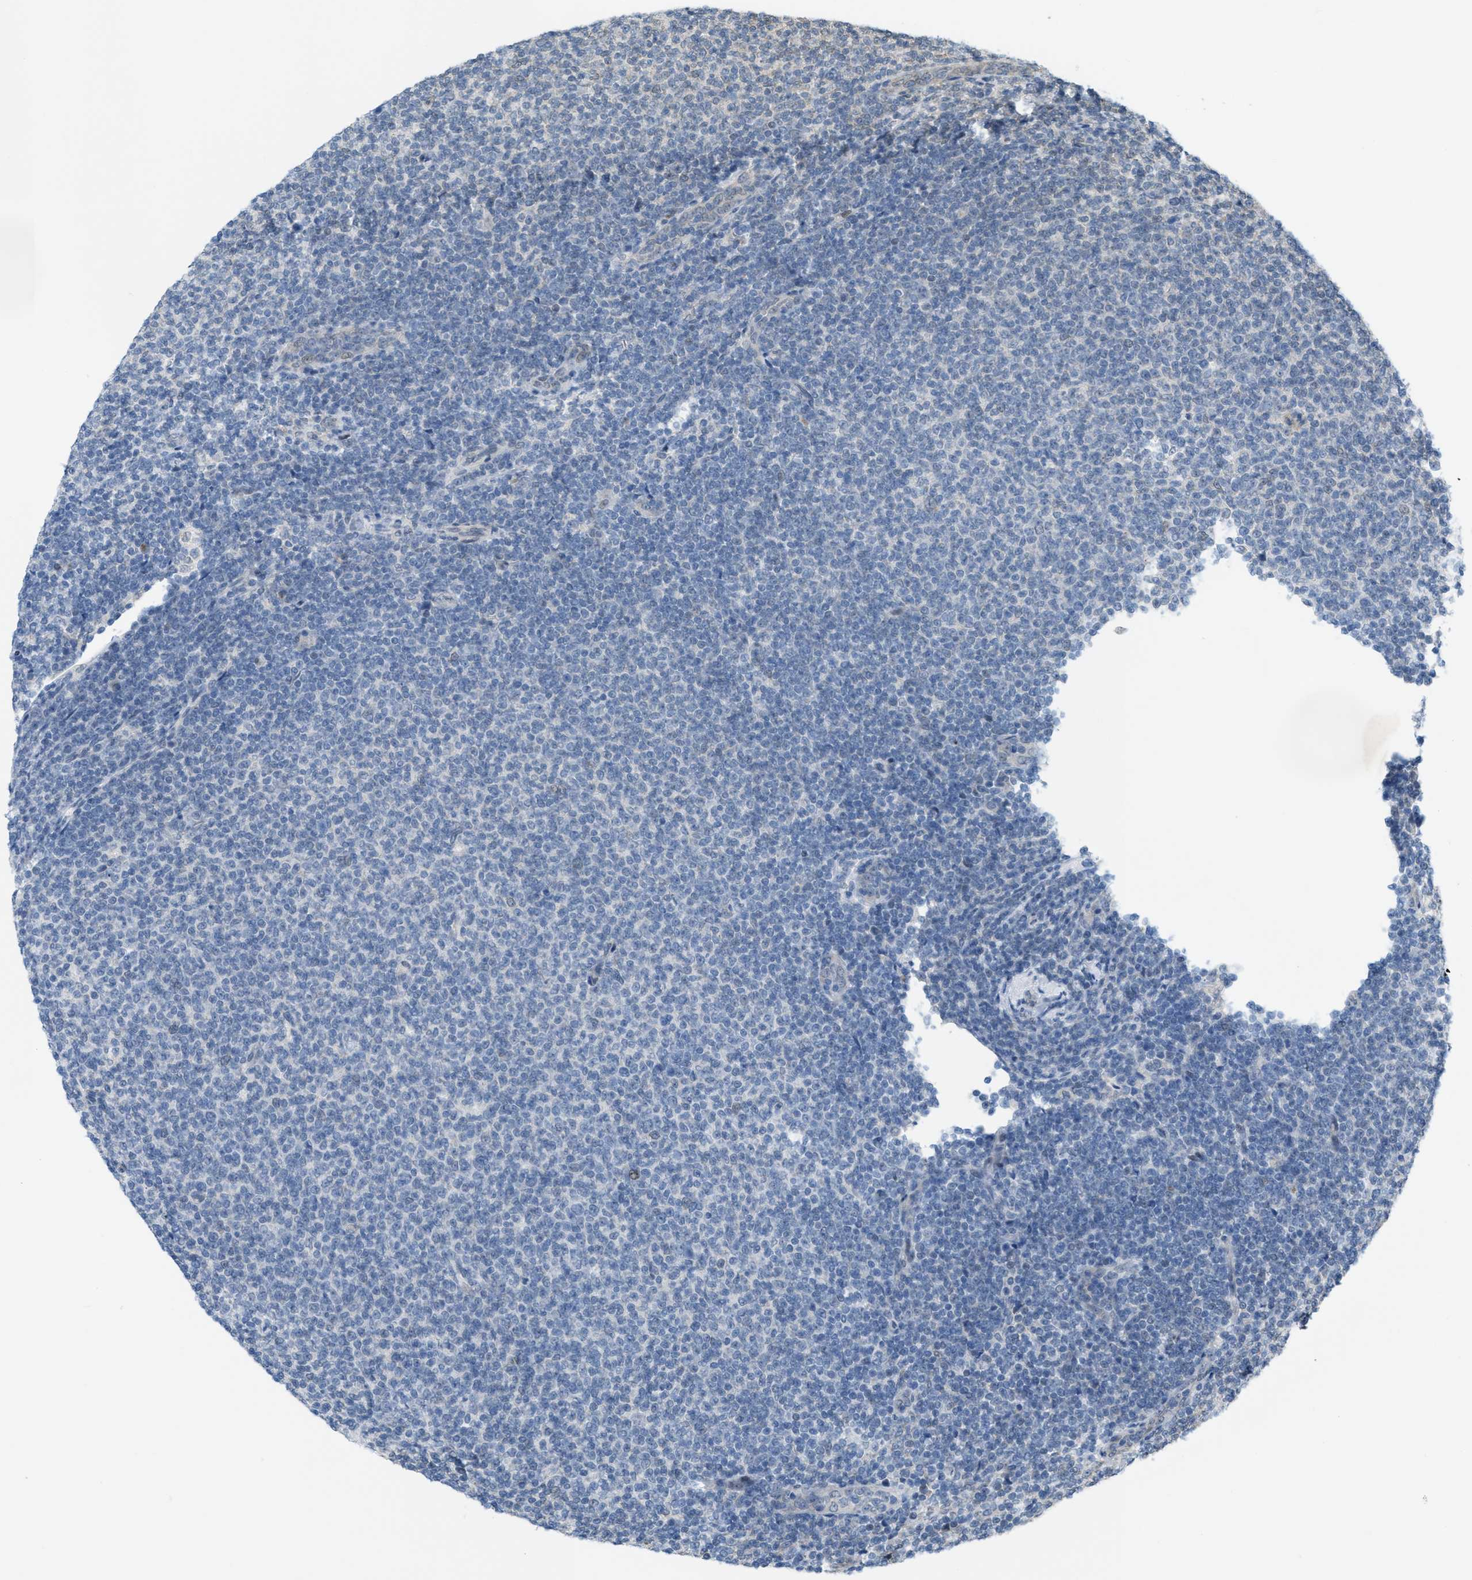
{"staining": {"intensity": "negative", "quantity": "none", "location": "none"}, "tissue": "lymphoma", "cell_type": "Tumor cells", "image_type": "cancer", "snomed": [{"axis": "morphology", "description": "Malignant lymphoma, non-Hodgkin's type, Low grade"}, {"axis": "topography", "description": "Lymph node"}], "caption": "Immunohistochemistry (IHC) photomicrograph of human low-grade malignant lymphoma, non-Hodgkin's type stained for a protein (brown), which demonstrates no staining in tumor cells. Nuclei are stained in blue.", "gene": "IFNLR1", "patient": {"sex": "male", "age": 66}}